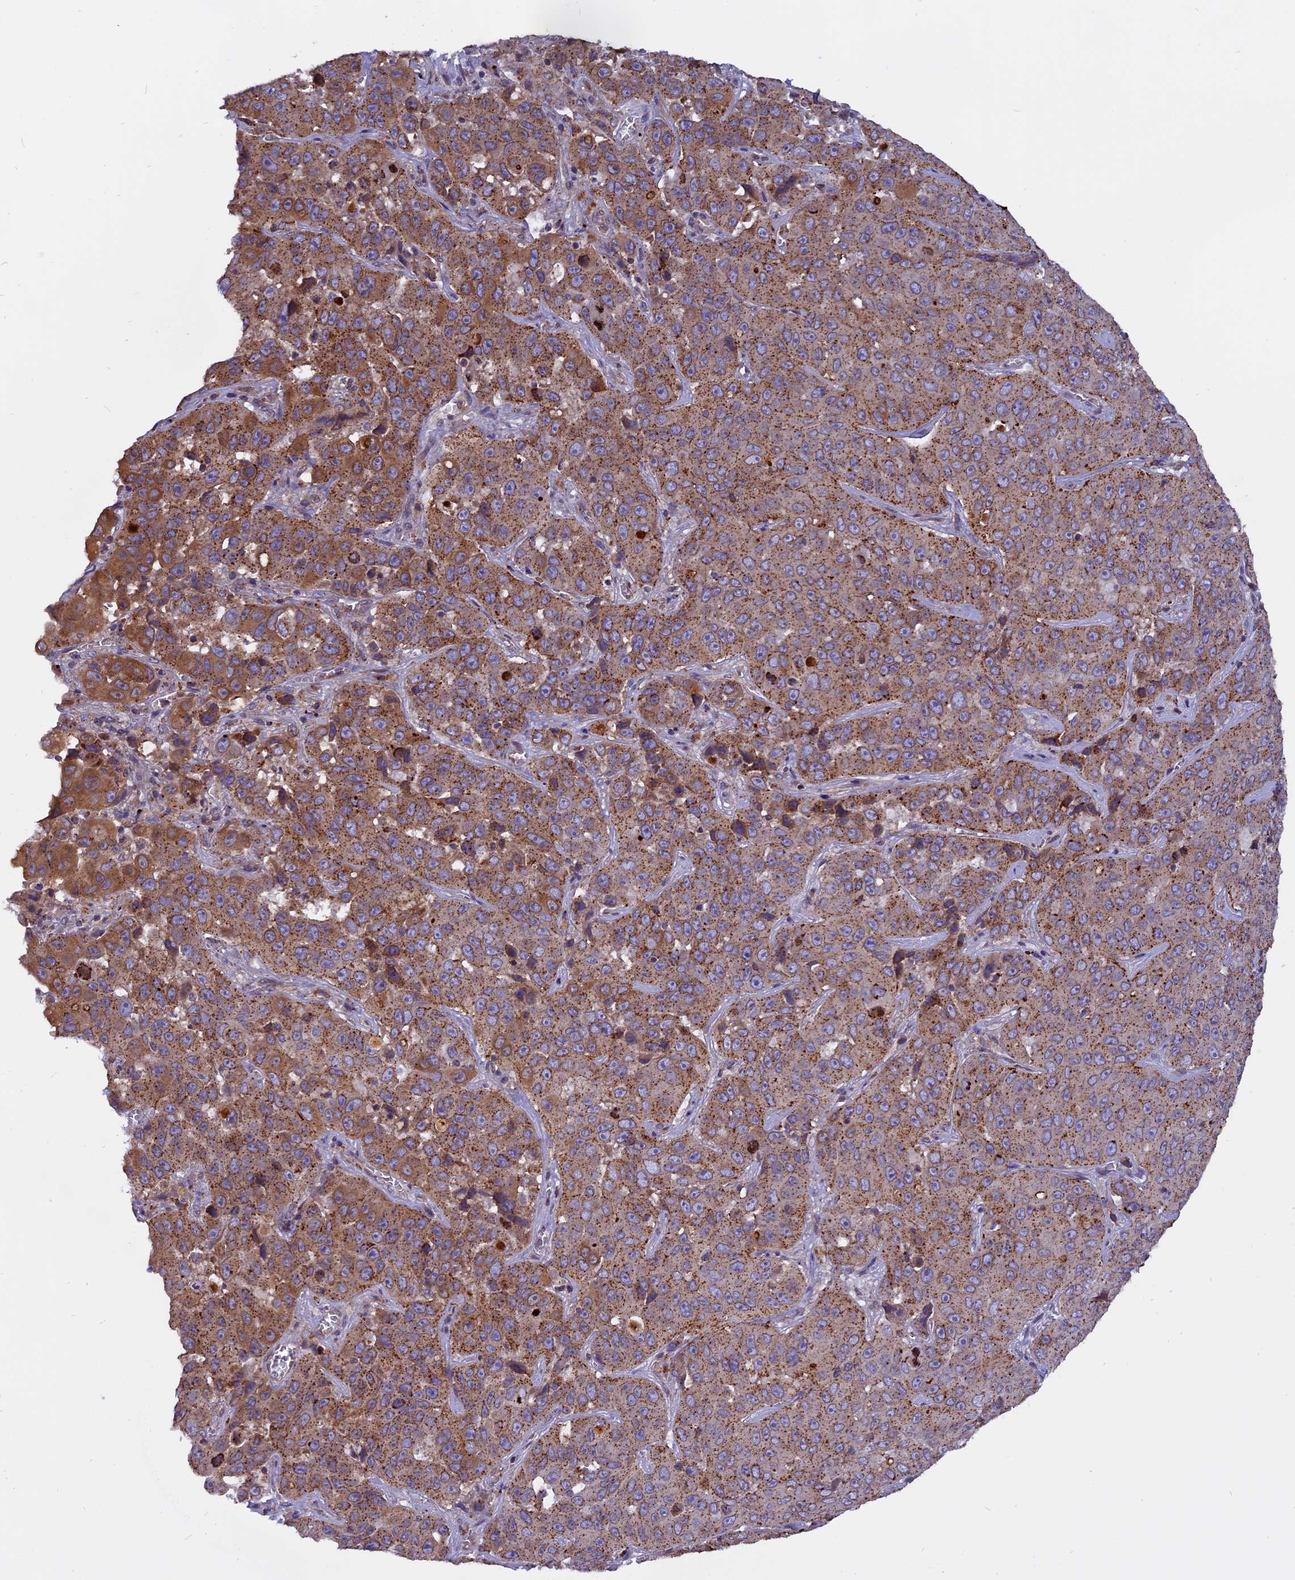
{"staining": {"intensity": "moderate", "quantity": ">75%", "location": "cytoplasmic/membranous"}, "tissue": "liver cancer", "cell_type": "Tumor cells", "image_type": "cancer", "snomed": [{"axis": "morphology", "description": "Cholangiocarcinoma"}, {"axis": "topography", "description": "Liver"}], "caption": "Immunohistochemical staining of human cholangiocarcinoma (liver) displays medium levels of moderate cytoplasmic/membranous protein positivity in approximately >75% of tumor cells.", "gene": "CHMP2A", "patient": {"sex": "female", "age": 52}}